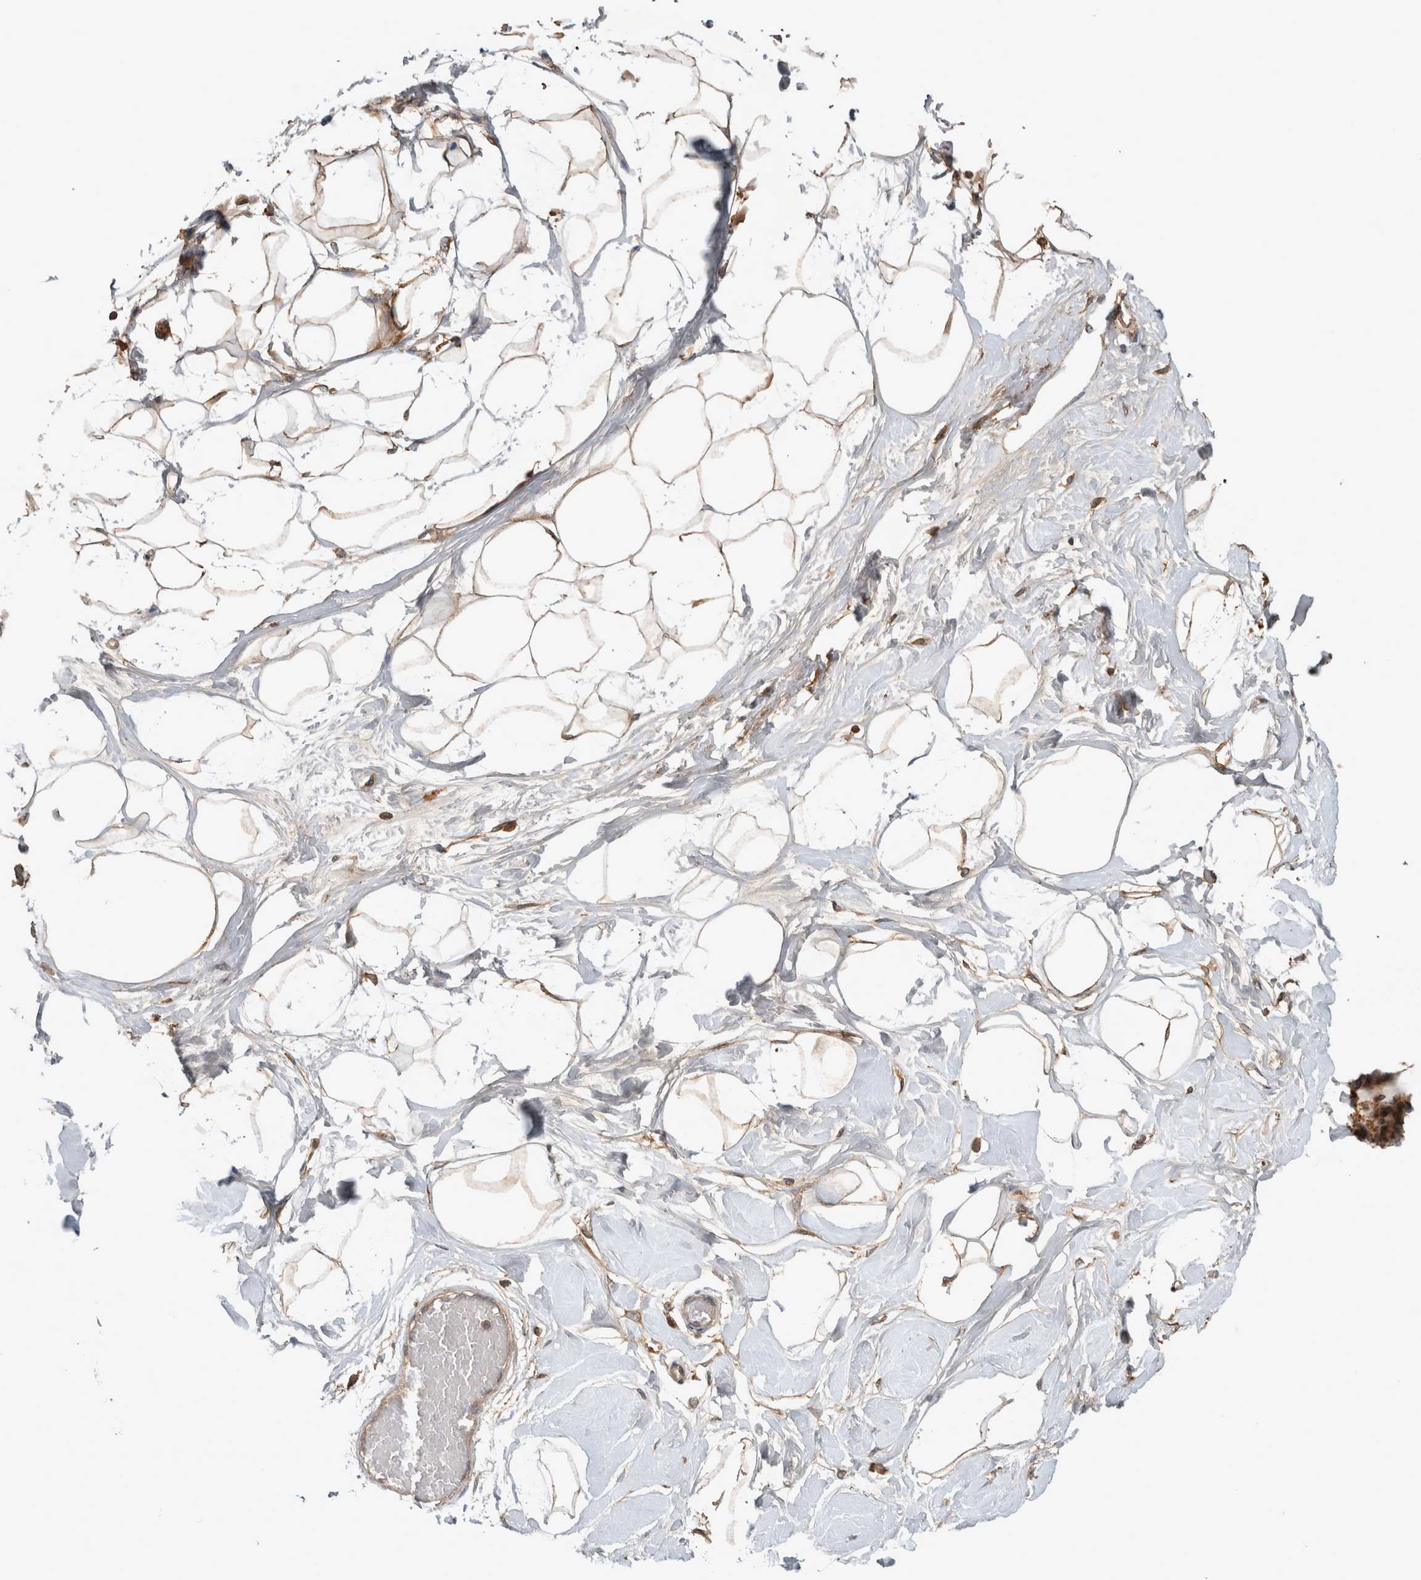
{"staining": {"intensity": "moderate", "quantity": ">75%", "location": "cytoplasmic/membranous"}, "tissue": "breast", "cell_type": "Adipocytes", "image_type": "normal", "snomed": [{"axis": "morphology", "description": "Normal tissue, NOS"}, {"axis": "topography", "description": "Breast"}], "caption": "Immunohistochemical staining of unremarkable human breast demonstrates >75% levels of moderate cytoplasmic/membranous protein expression in about >75% of adipocytes. (DAB = brown stain, brightfield microscopy at high magnification).", "gene": "TRMT61B", "patient": {"sex": "female", "age": 45}}